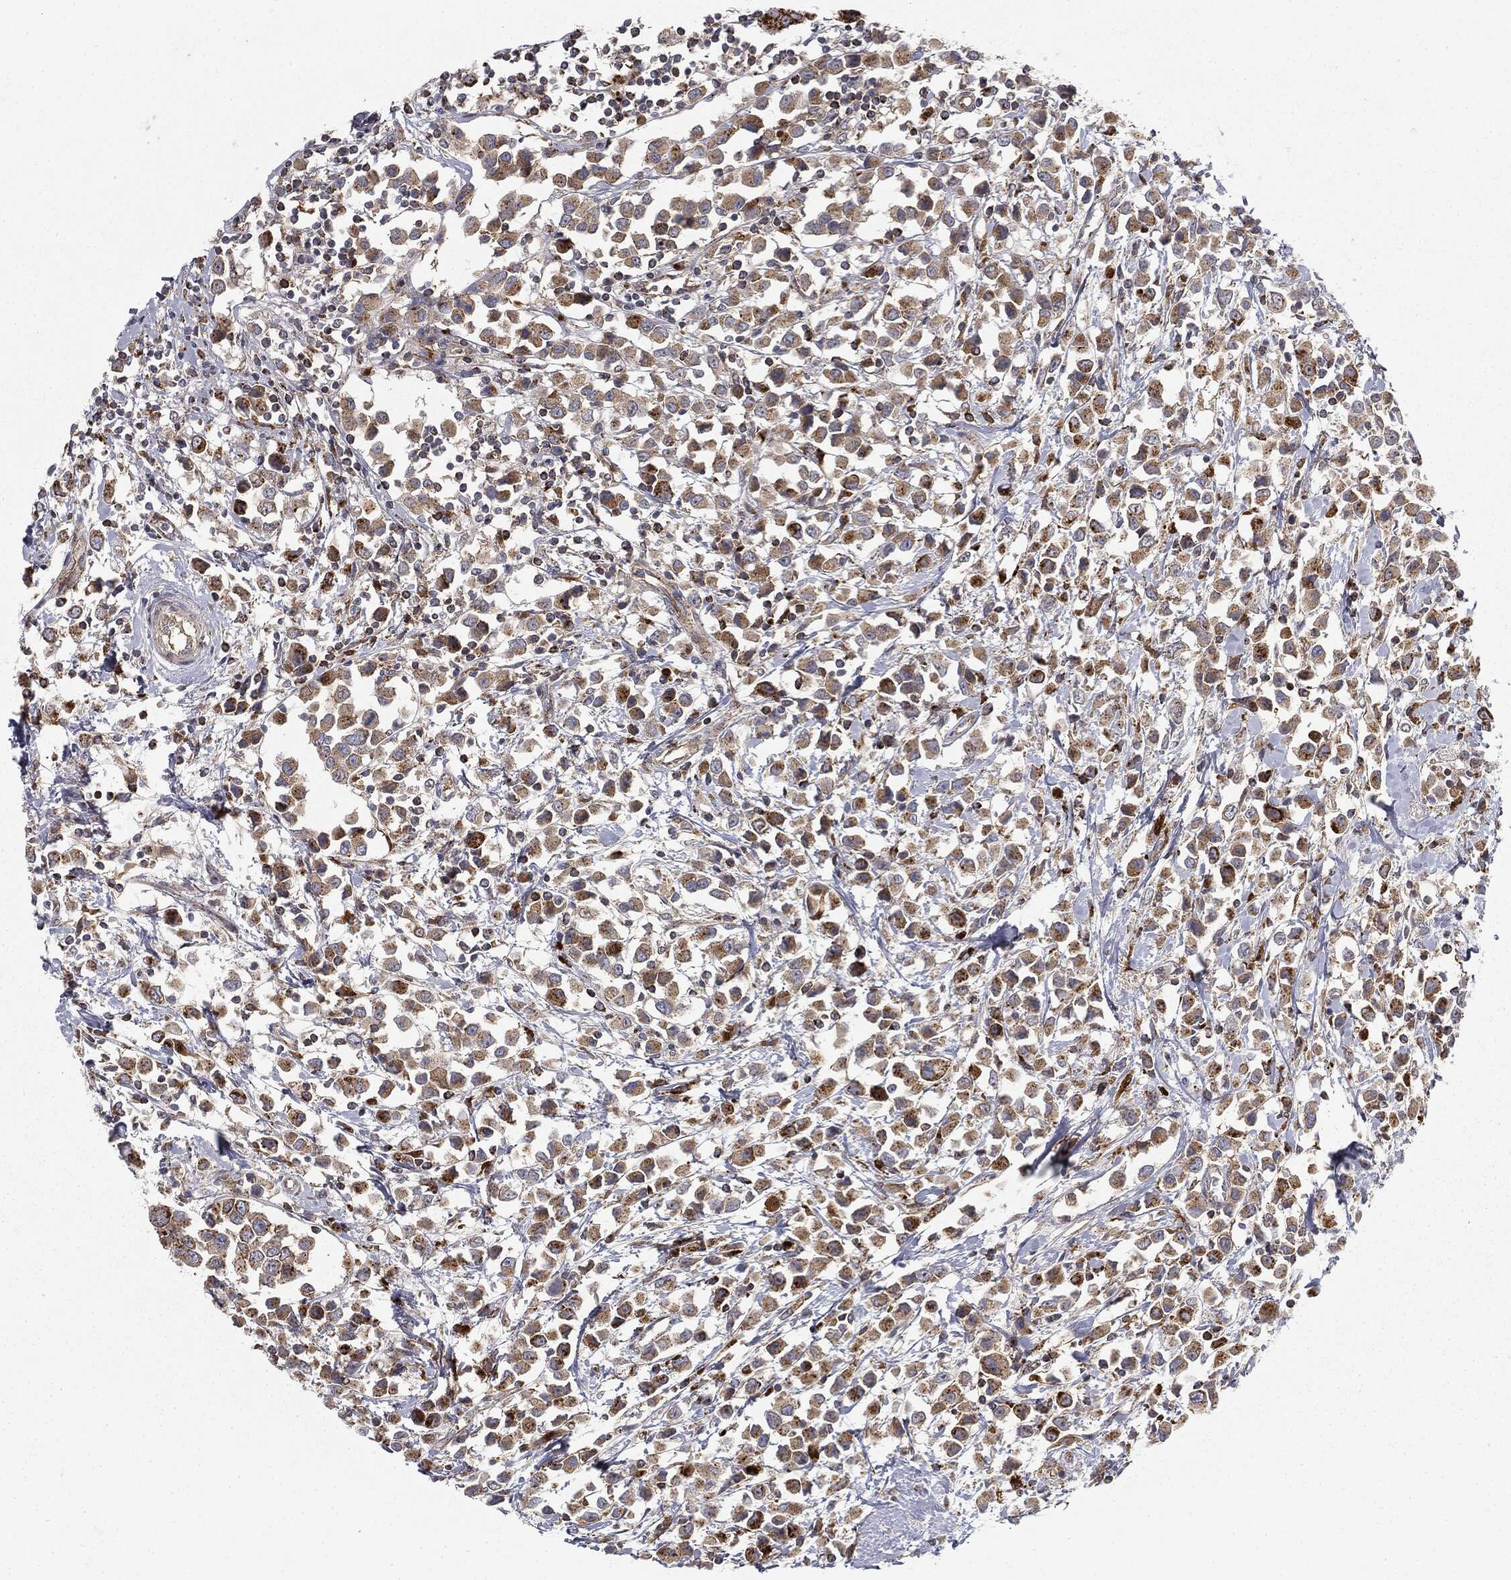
{"staining": {"intensity": "moderate", "quantity": ">75%", "location": "cytoplasmic/membranous"}, "tissue": "breast cancer", "cell_type": "Tumor cells", "image_type": "cancer", "snomed": [{"axis": "morphology", "description": "Duct carcinoma"}, {"axis": "topography", "description": "Breast"}], "caption": "About >75% of tumor cells in human breast cancer demonstrate moderate cytoplasmic/membranous protein positivity as visualized by brown immunohistochemical staining.", "gene": "CTSA", "patient": {"sex": "female", "age": 61}}